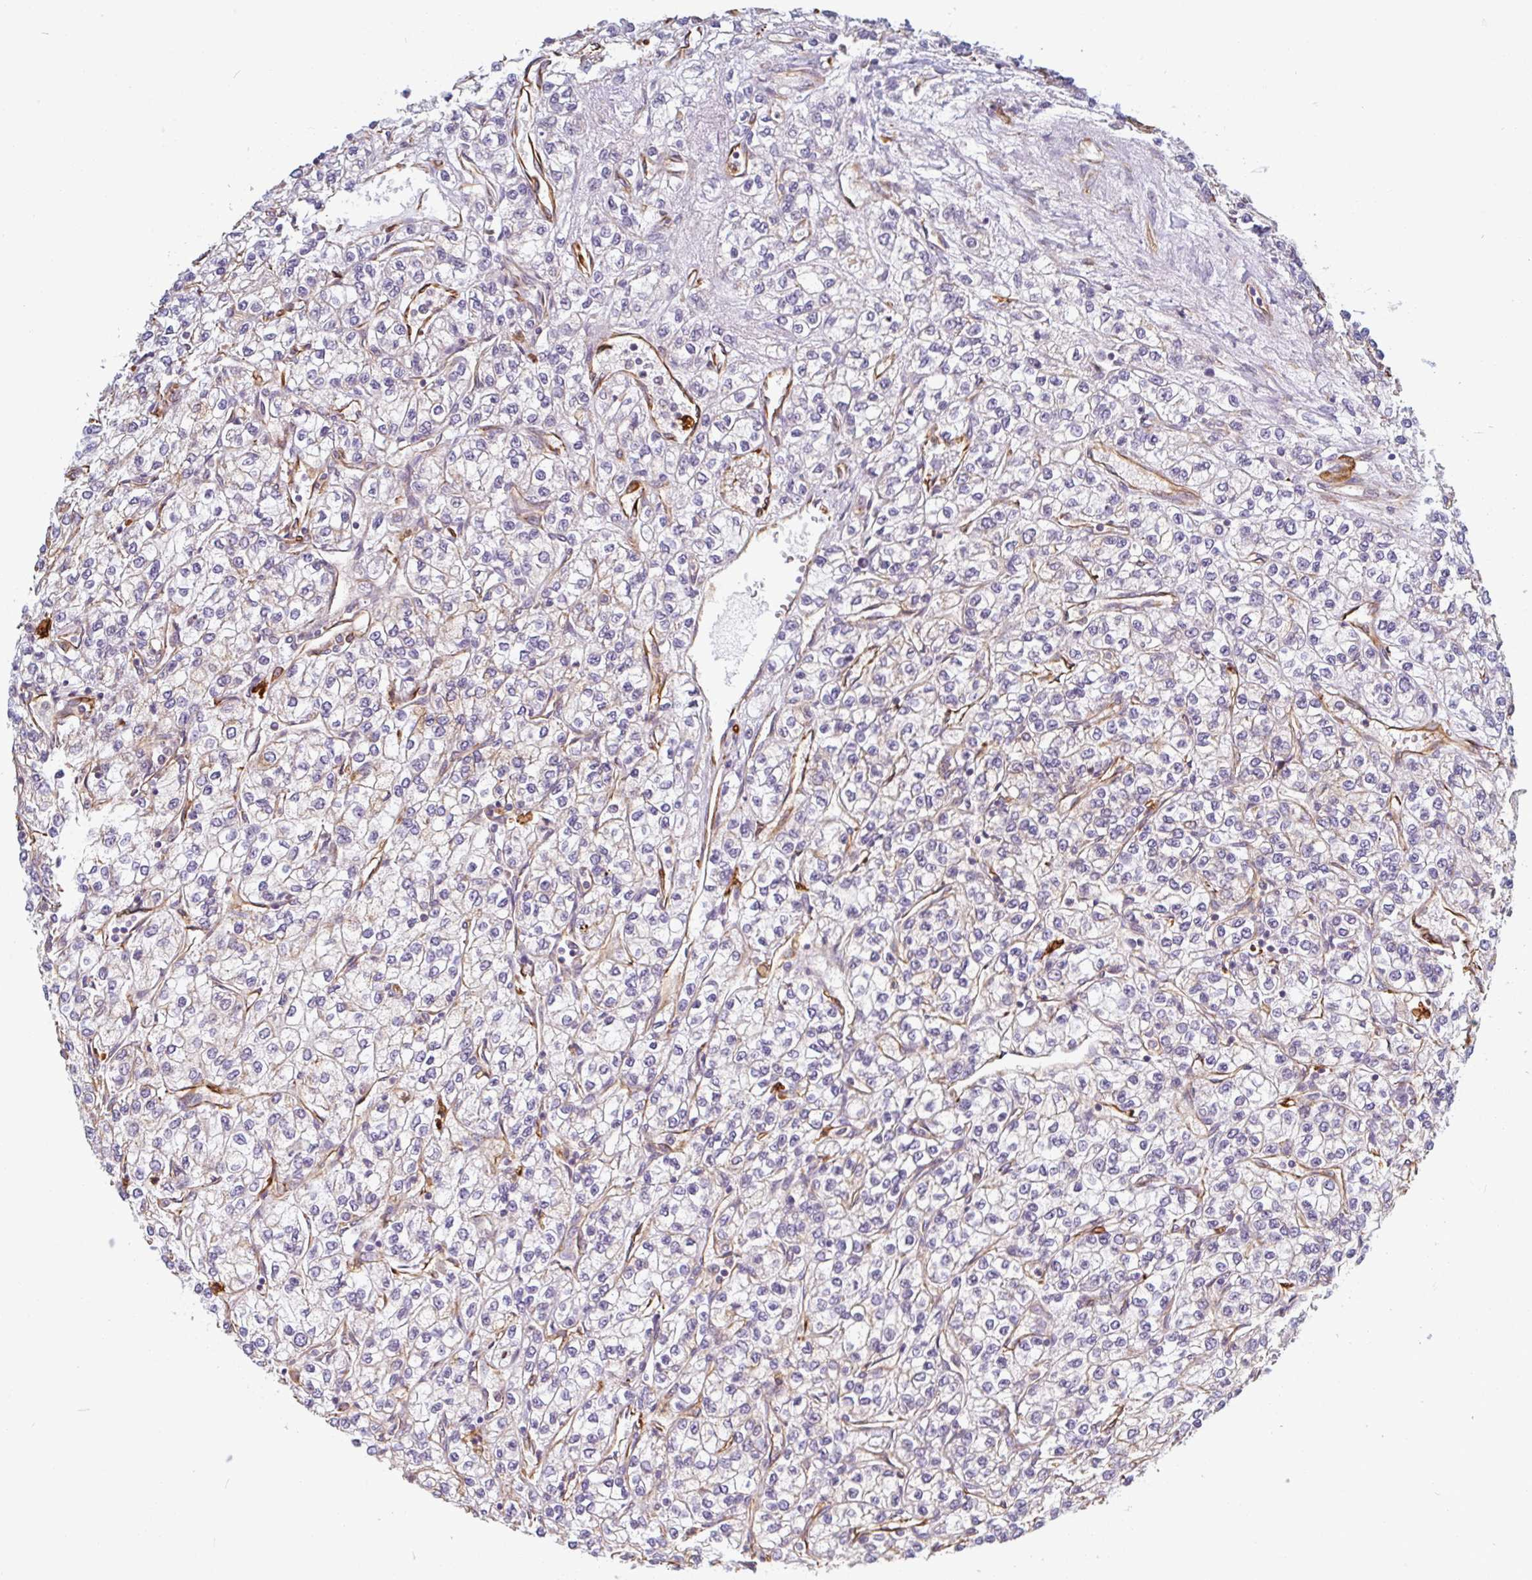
{"staining": {"intensity": "moderate", "quantity": "25%-75%", "location": "cytoplasmic/membranous"}, "tissue": "renal cancer", "cell_type": "Tumor cells", "image_type": "cancer", "snomed": [{"axis": "morphology", "description": "Adenocarcinoma, NOS"}, {"axis": "topography", "description": "Kidney"}], "caption": "Immunohistochemical staining of human renal cancer exhibits medium levels of moderate cytoplasmic/membranous expression in about 25%-75% of tumor cells.", "gene": "PPFIA1", "patient": {"sex": "male", "age": 80}}